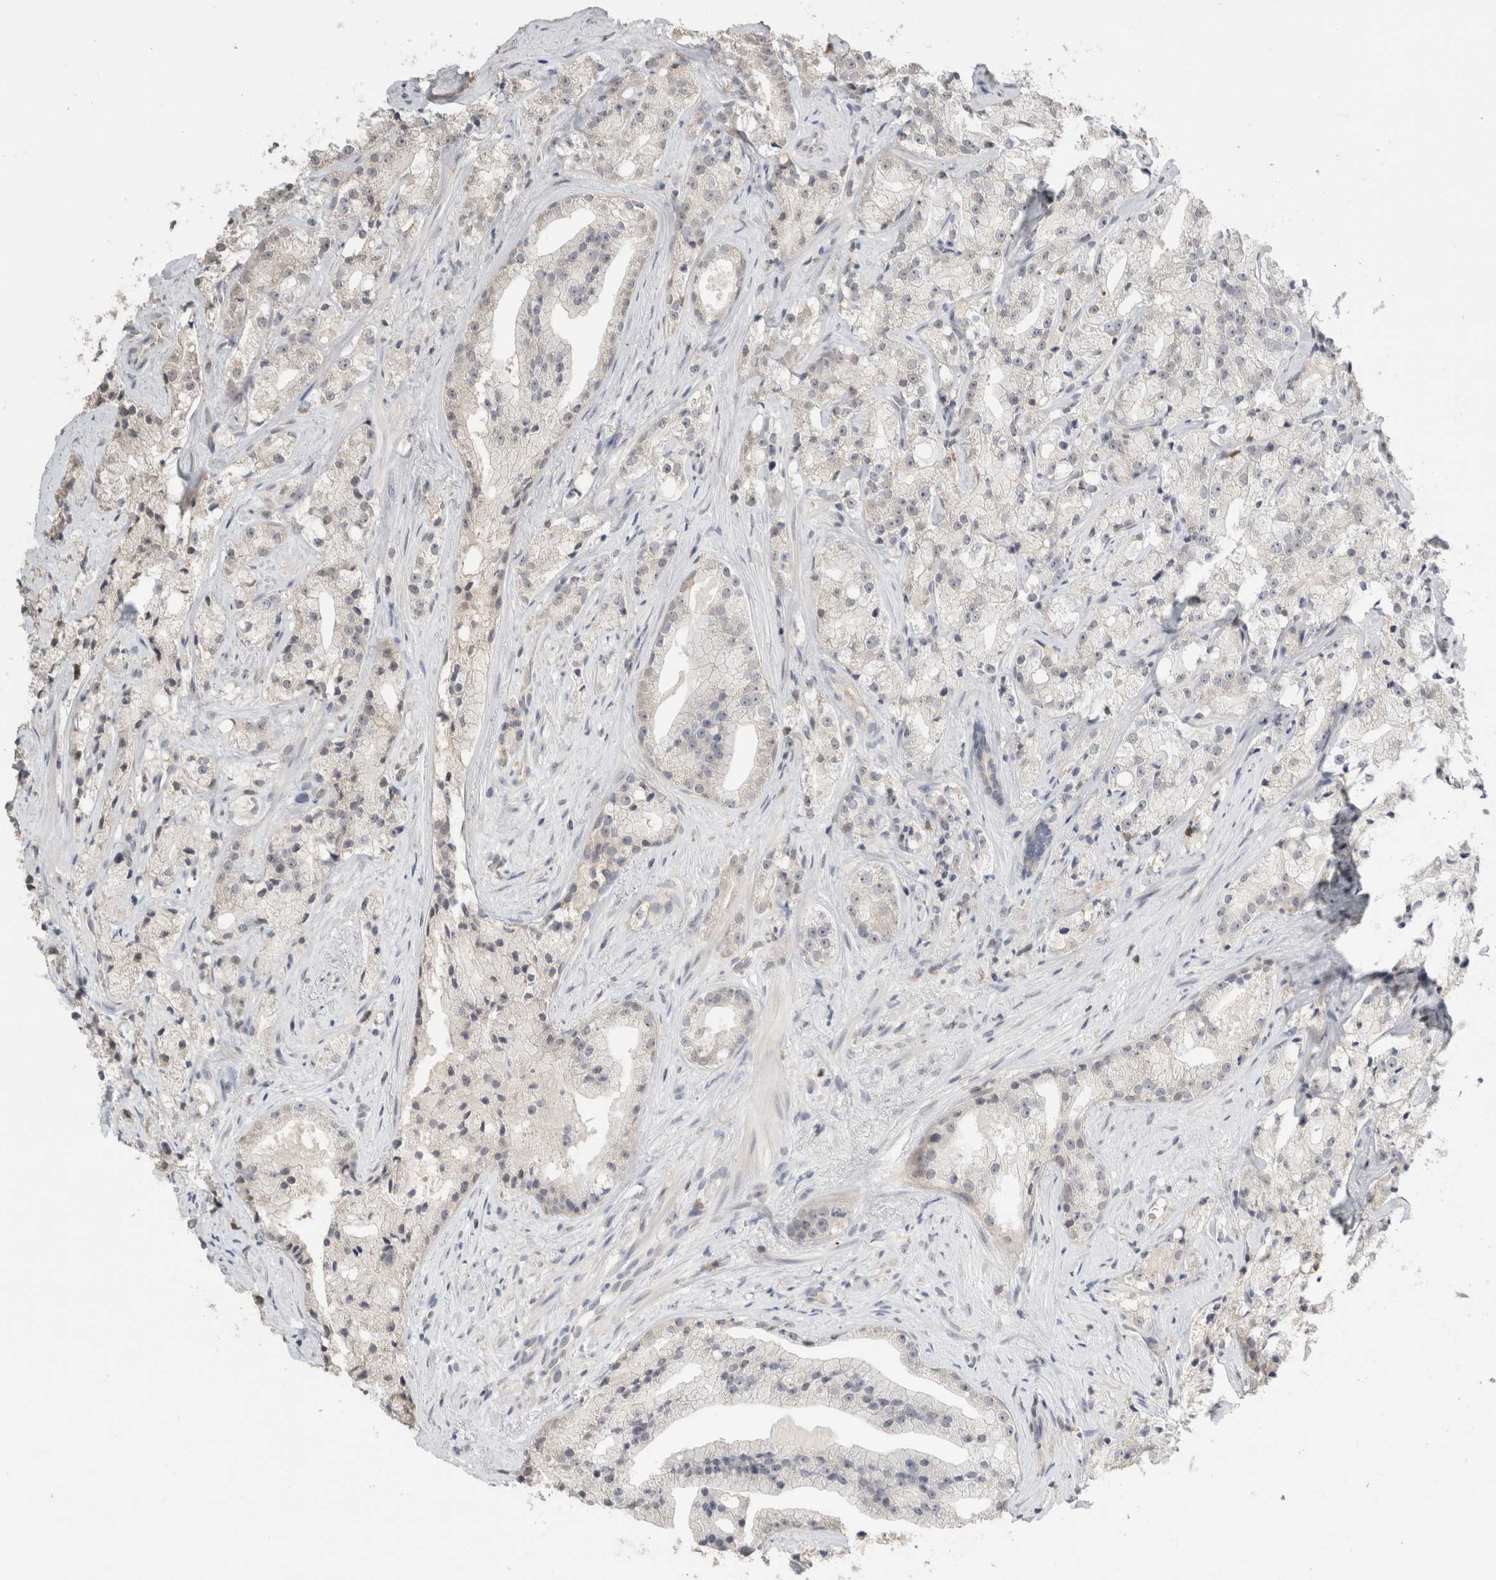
{"staining": {"intensity": "negative", "quantity": "none", "location": "none"}, "tissue": "prostate cancer", "cell_type": "Tumor cells", "image_type": "cancer", "snomed": [{"axis": "morphology", "description": "Adenocarcinoma, High grade"}, {"axis": "topography", "description": "Prostate"}], "caption": "High magnification brightfield microscopy of prostate cancer stained with DAB (3,3'-diaminobenzidine) (brown) and counterstained with hematoxylin (blue): tumor cells show no significant positivity.", "gene": "TRAT1", "patient": {"sex": "male", "age": 64}}